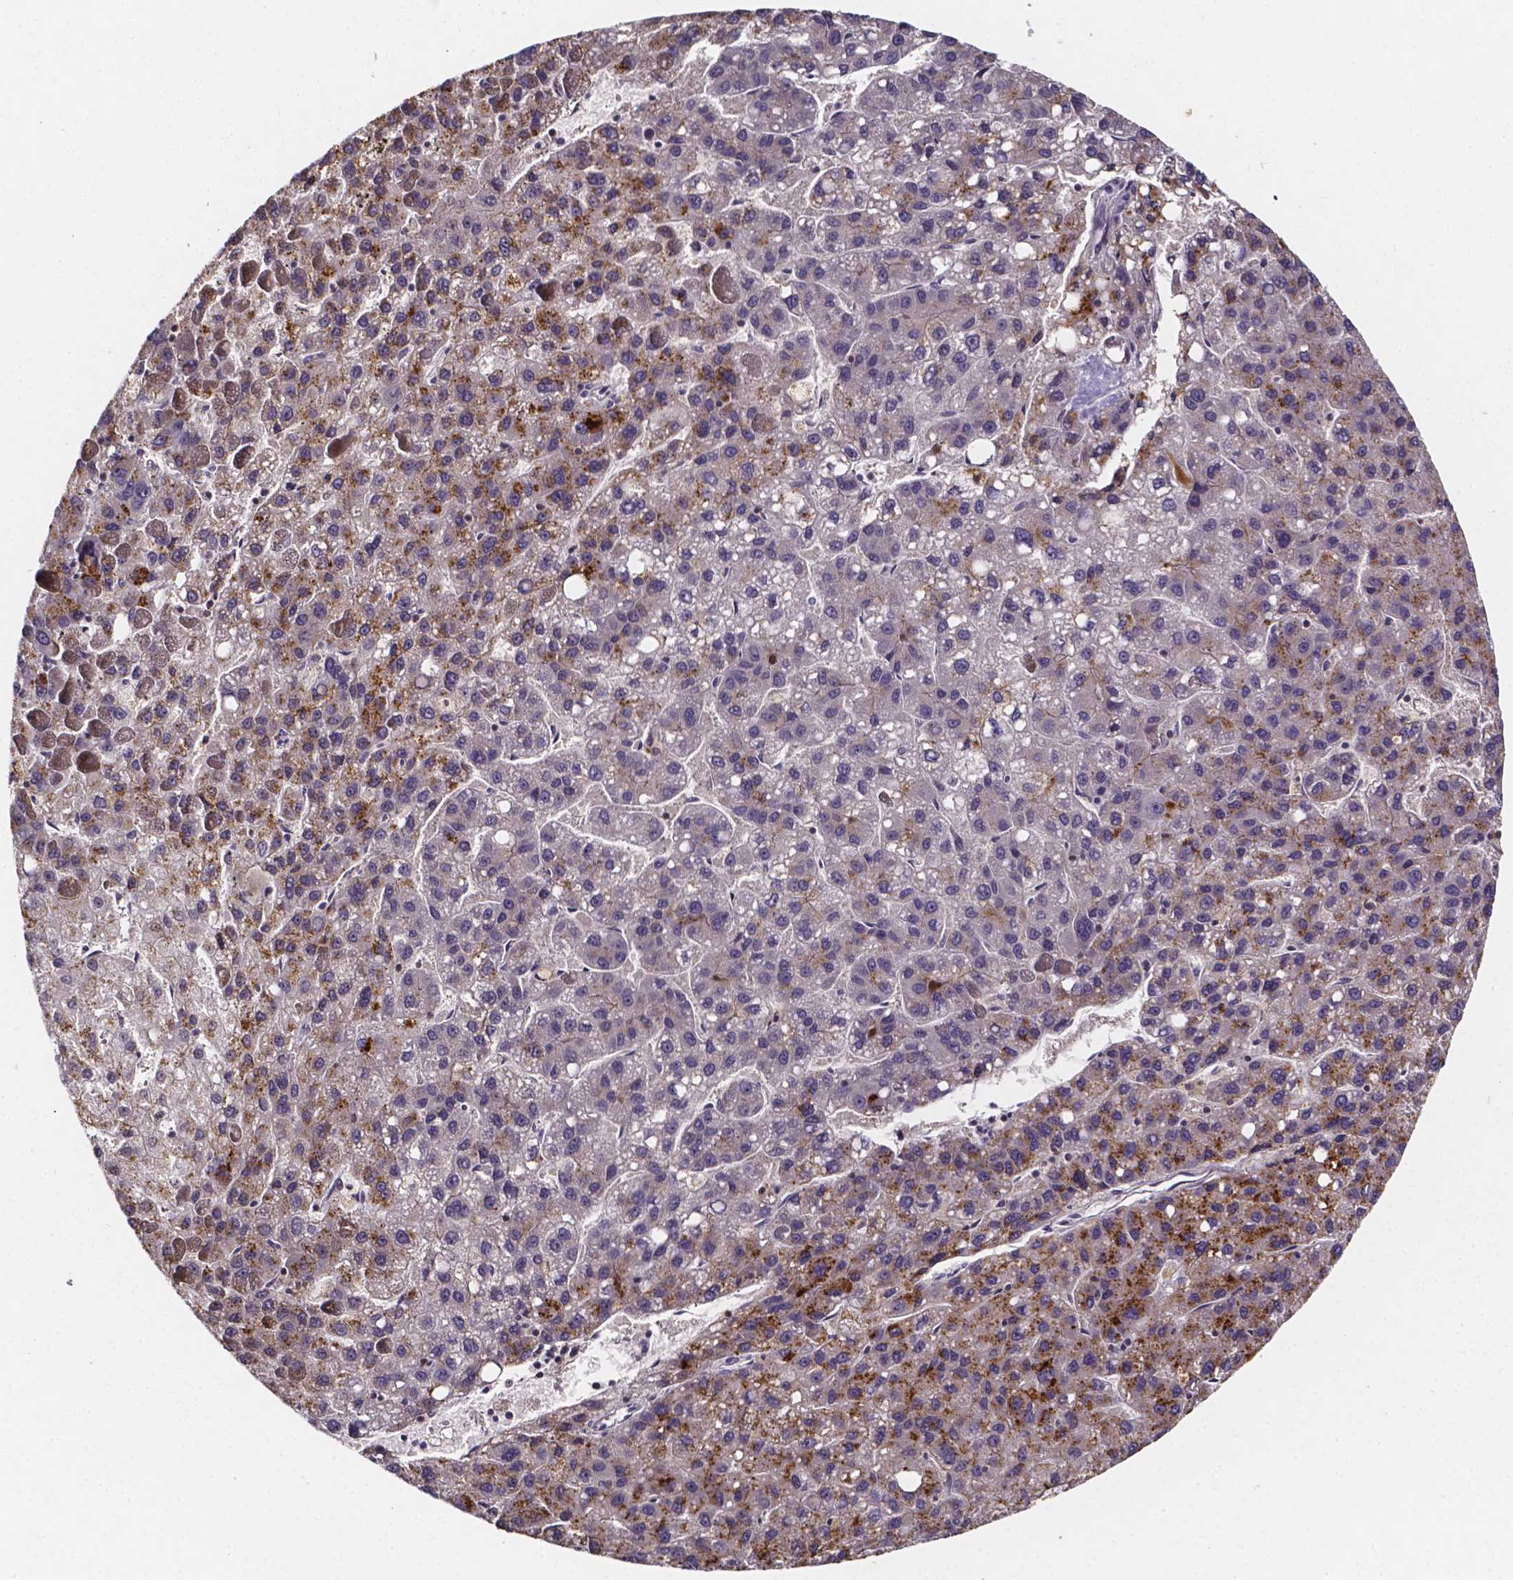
{"staining": {"intensity": "moderate", "quantity": "25%-75%", "location": "cytoplasmic/membranous"}, "tissue": "liver cancer", "cell_type": "Tumor cells", "image_type": "cancer", "snomed": [{"axis": "morphology", "description": "Carcinoma, Hepatocellular, NOS"}, {"axis": "topography", "description": "Liver"}], "caption": "Liver cancer stained for a protein reveals moderate cytoplasmic/membranous positivity in tumor cells.", "gene": "THEMIS", "patient": {"sex": "female", "age": 82}}